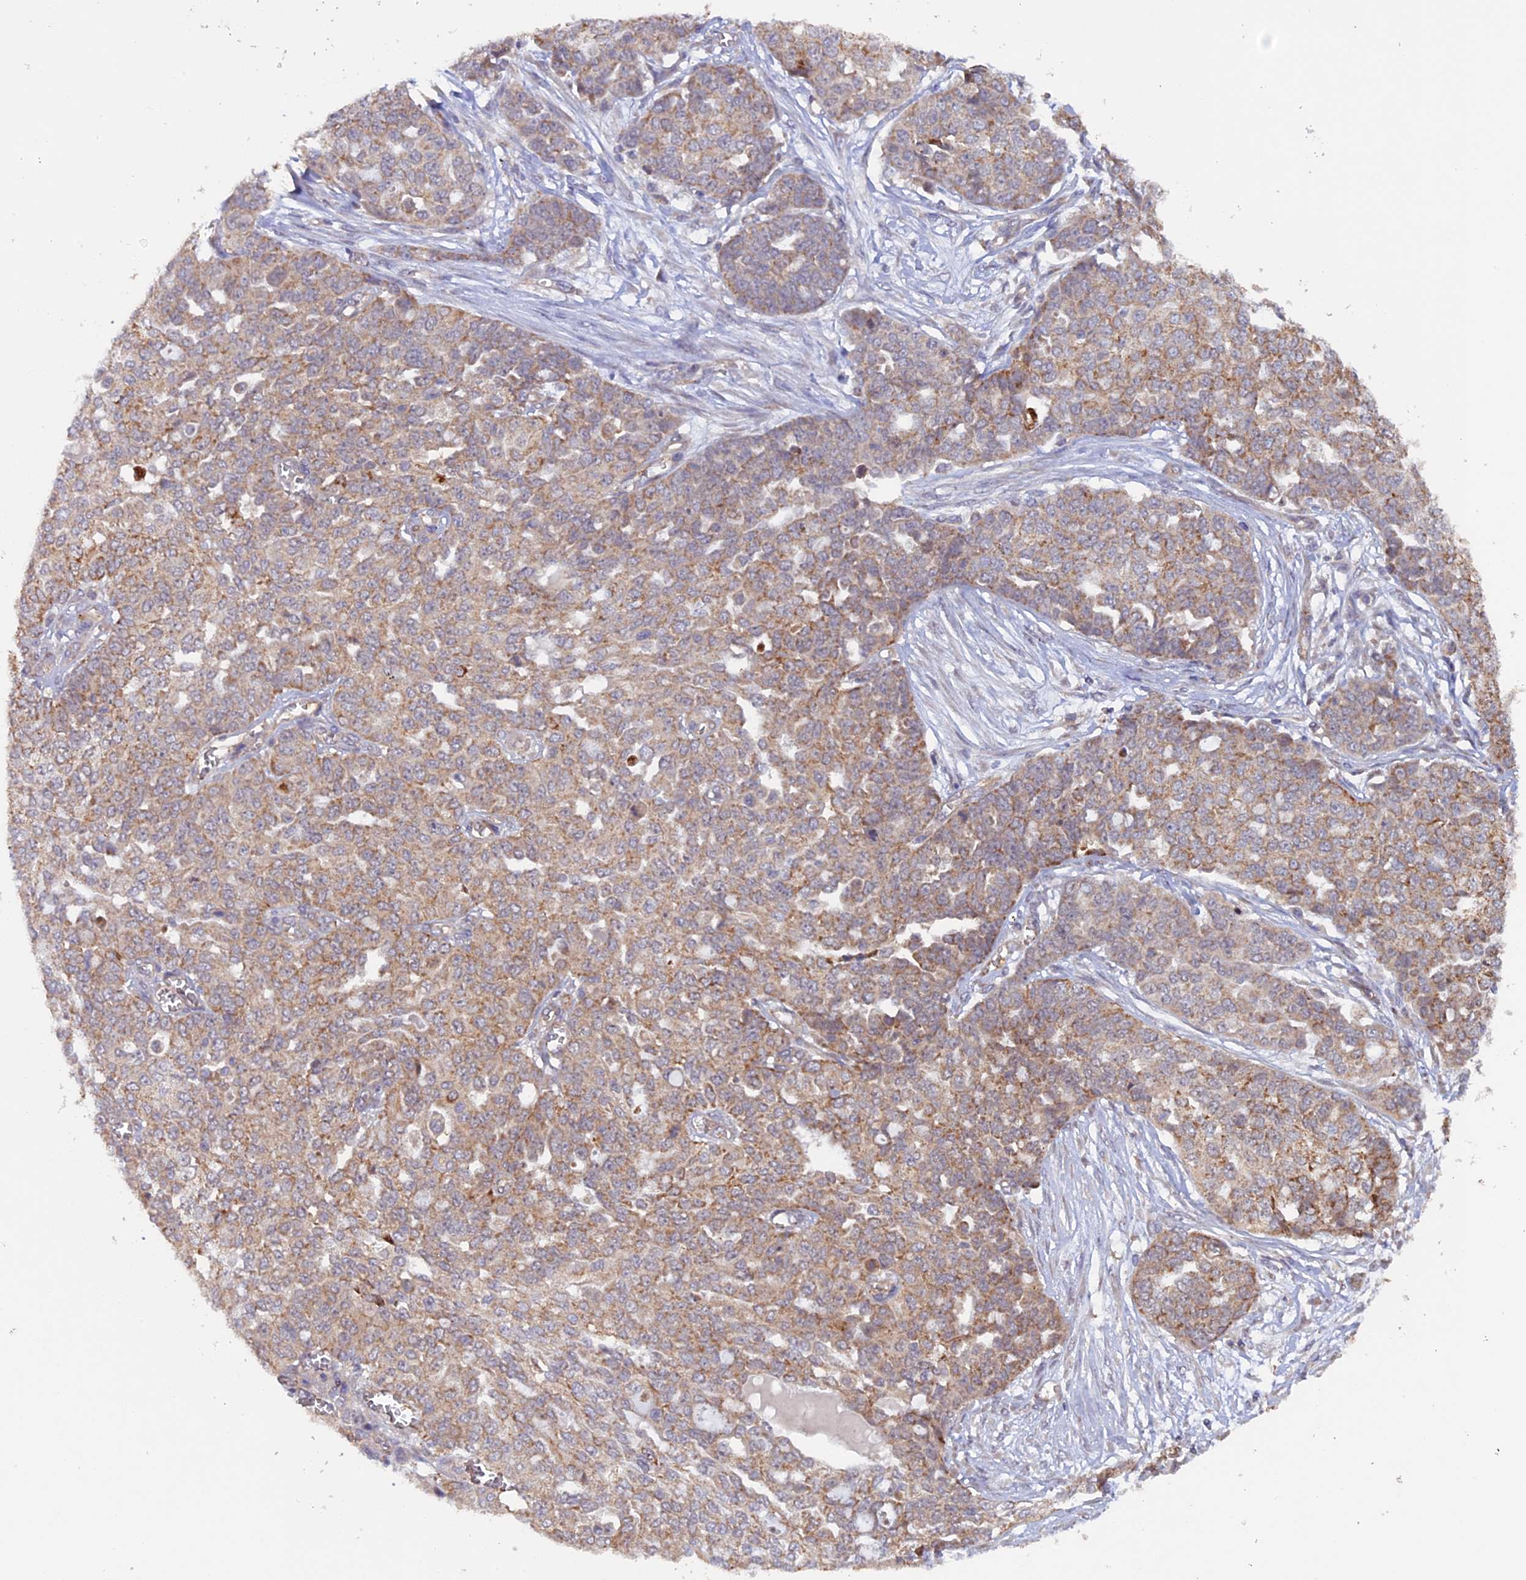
{"staining": {"intensity": "weak", "quantity": ">75%", "location": "cytoplasmic/membranous"}, "tissue": "ovarian cancer", "cell_type": "Tumor cells", "image_type": "cancer", "snomed": [{"axis": "morphology", "description": "Cystadenocarcinoma, serous, NOS"}, {"axis": "topography", "description": "Soft tissue"}, {"axis": "topography", "description": "Ovary"}], "caption": "About >75% of tumor cells in human ovarian serous cystadenocarcinoma demonstrate weak cytoplasmic/membranous protein expression as visualized by brown immunohistochemical staining.", "gene": "FERMT1", "patient": {"sex": "female", "age": 57}}